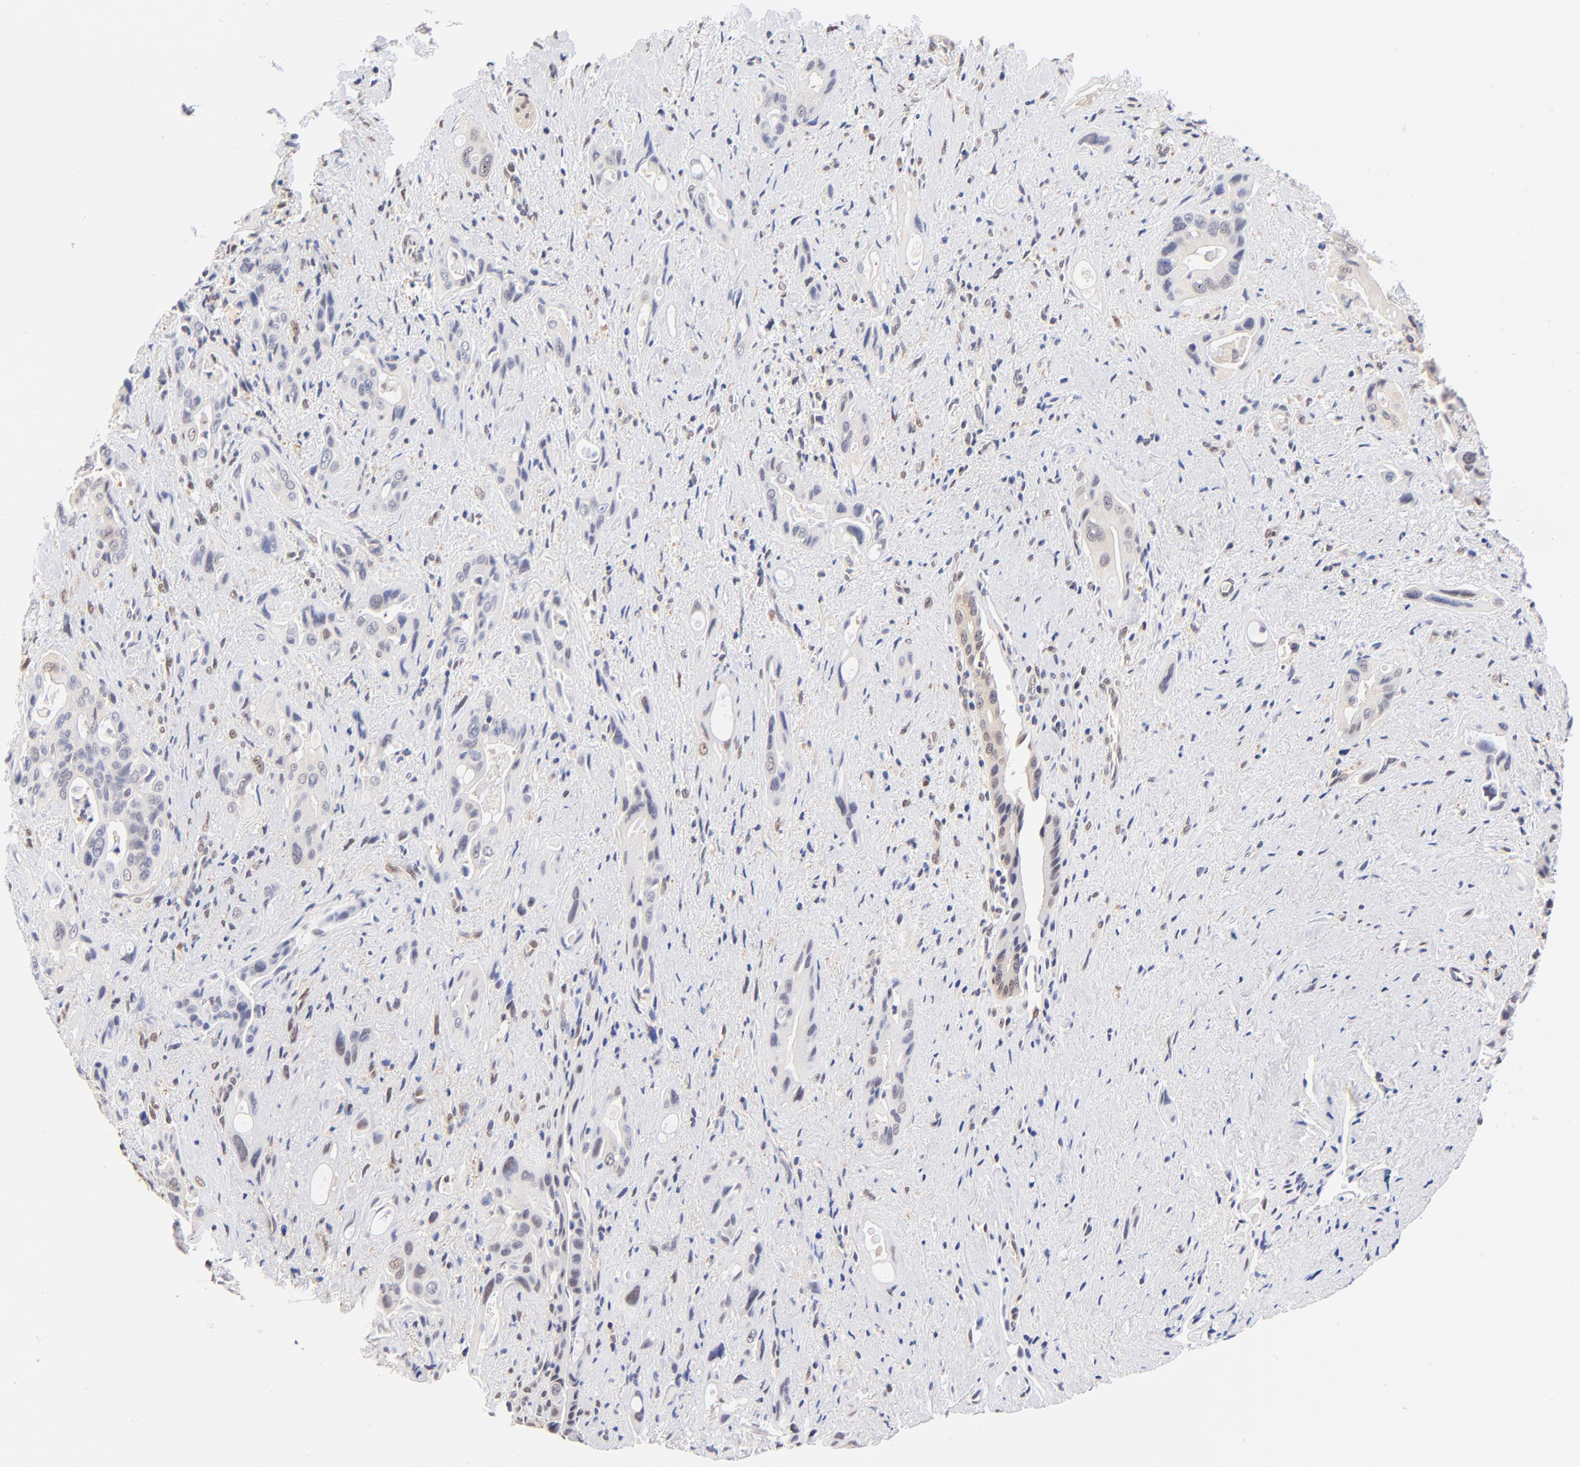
{"staining": {"intensity": "weak", "quantity": "<25%", "location": "nuclear"}, "tissue": "pancreatic cancer", "cell_type": "Tumor cells", "image_type": "cancer", "snomed": [{"axis": "morphology", "description": "Adenocarcinoma, NOS"}, {"axis": "topography", "description": "Pancreas"}], "caption": "DAB (3,3'-diaminobenzidine) immunohistochemical staining of pancreatic adenocarcinoma displays no significant expression in tumor cells.", "gene": "TXNL1", "patient": {"sex": "male", "age": 77}}